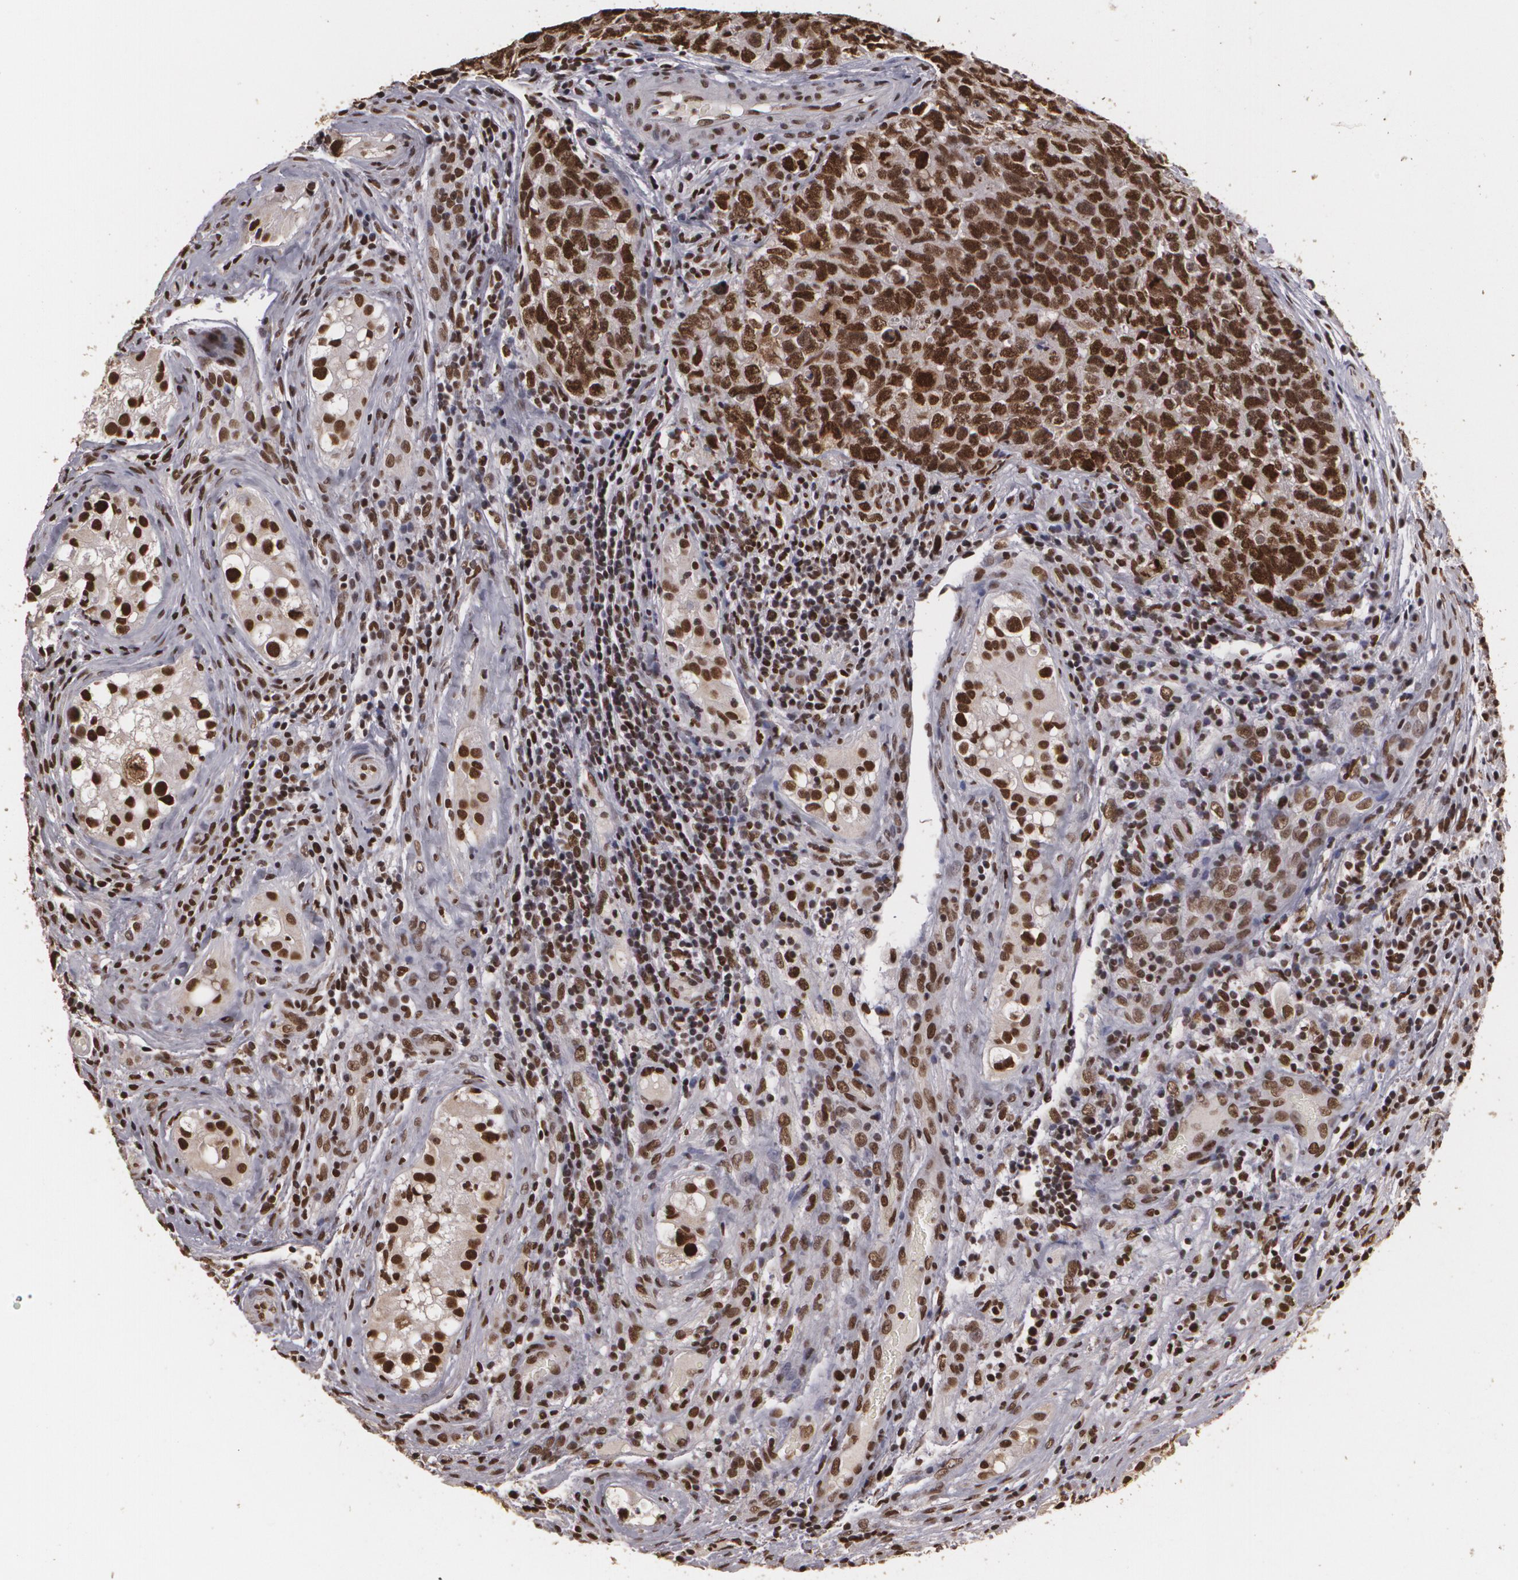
{"staining": {"intensity": "strong", "quantity": ">75%", "location": "nuclear"}, "tissue": "testis cancer", "cell_type": "Tumor cells", "image_type": "cancer", "snomed": [{"axis": "morphology", "description": "Carcinoma, Embryonal, NOS"}, {"axis": "topography", "description": "Testis"}], "caption": "A histopathology image of human testis cancer (embryonal carcinoma) stained for a protein displays strong nuclear brown staining in tumor cells. (DAB (3,3'-diaminobenzidine) = brown stain, brightfield microscopy at high magnification).", "gene": "RCOR1", "patient": {"sex": "male", "age": 31}}